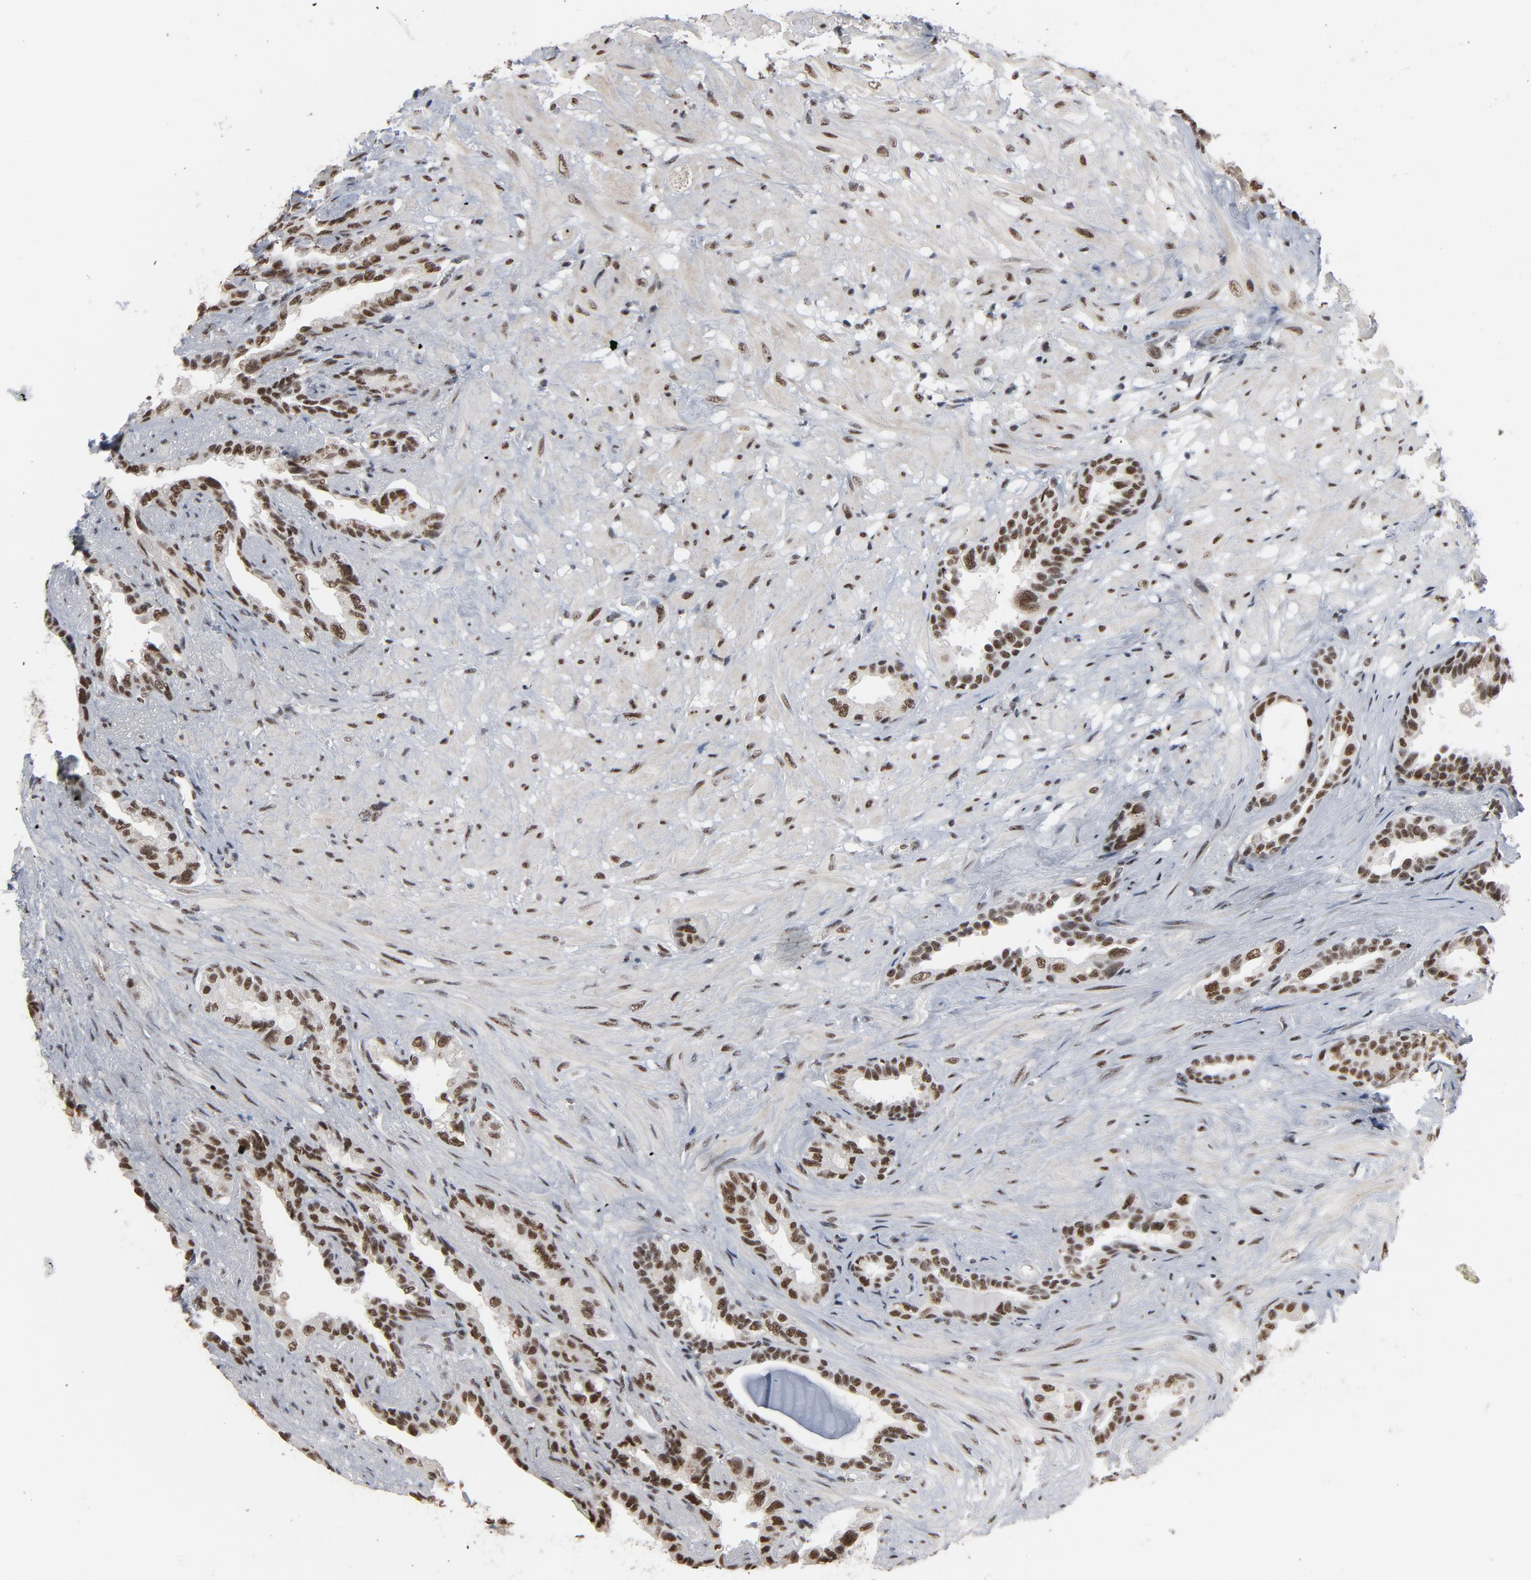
{"staining": {"intensity": "moderate", "quantity": ">75%", "location": "nuclear"}, "tissue": "seminal vesicle", "cell_type": "Glandular cells", "image_type": "normal", "snomed": [{"axis": "morphology", "description": "Normal tissue, NOS"}, {"axis": "topography", "description": "Seminal veicle"}], "caption": "Immunohistochemical staining of benign seminal vesicle exhibits moderate nuclear protein positivity in about >75% of glandular cells. The staining was performed using DAB to visualize the protein expression in brown, while the nuclei were stained in blue with hematoxylin (Magnification: 20x).", "gene": "MRE11", "patient": {"sex": "male", "age": 61}}